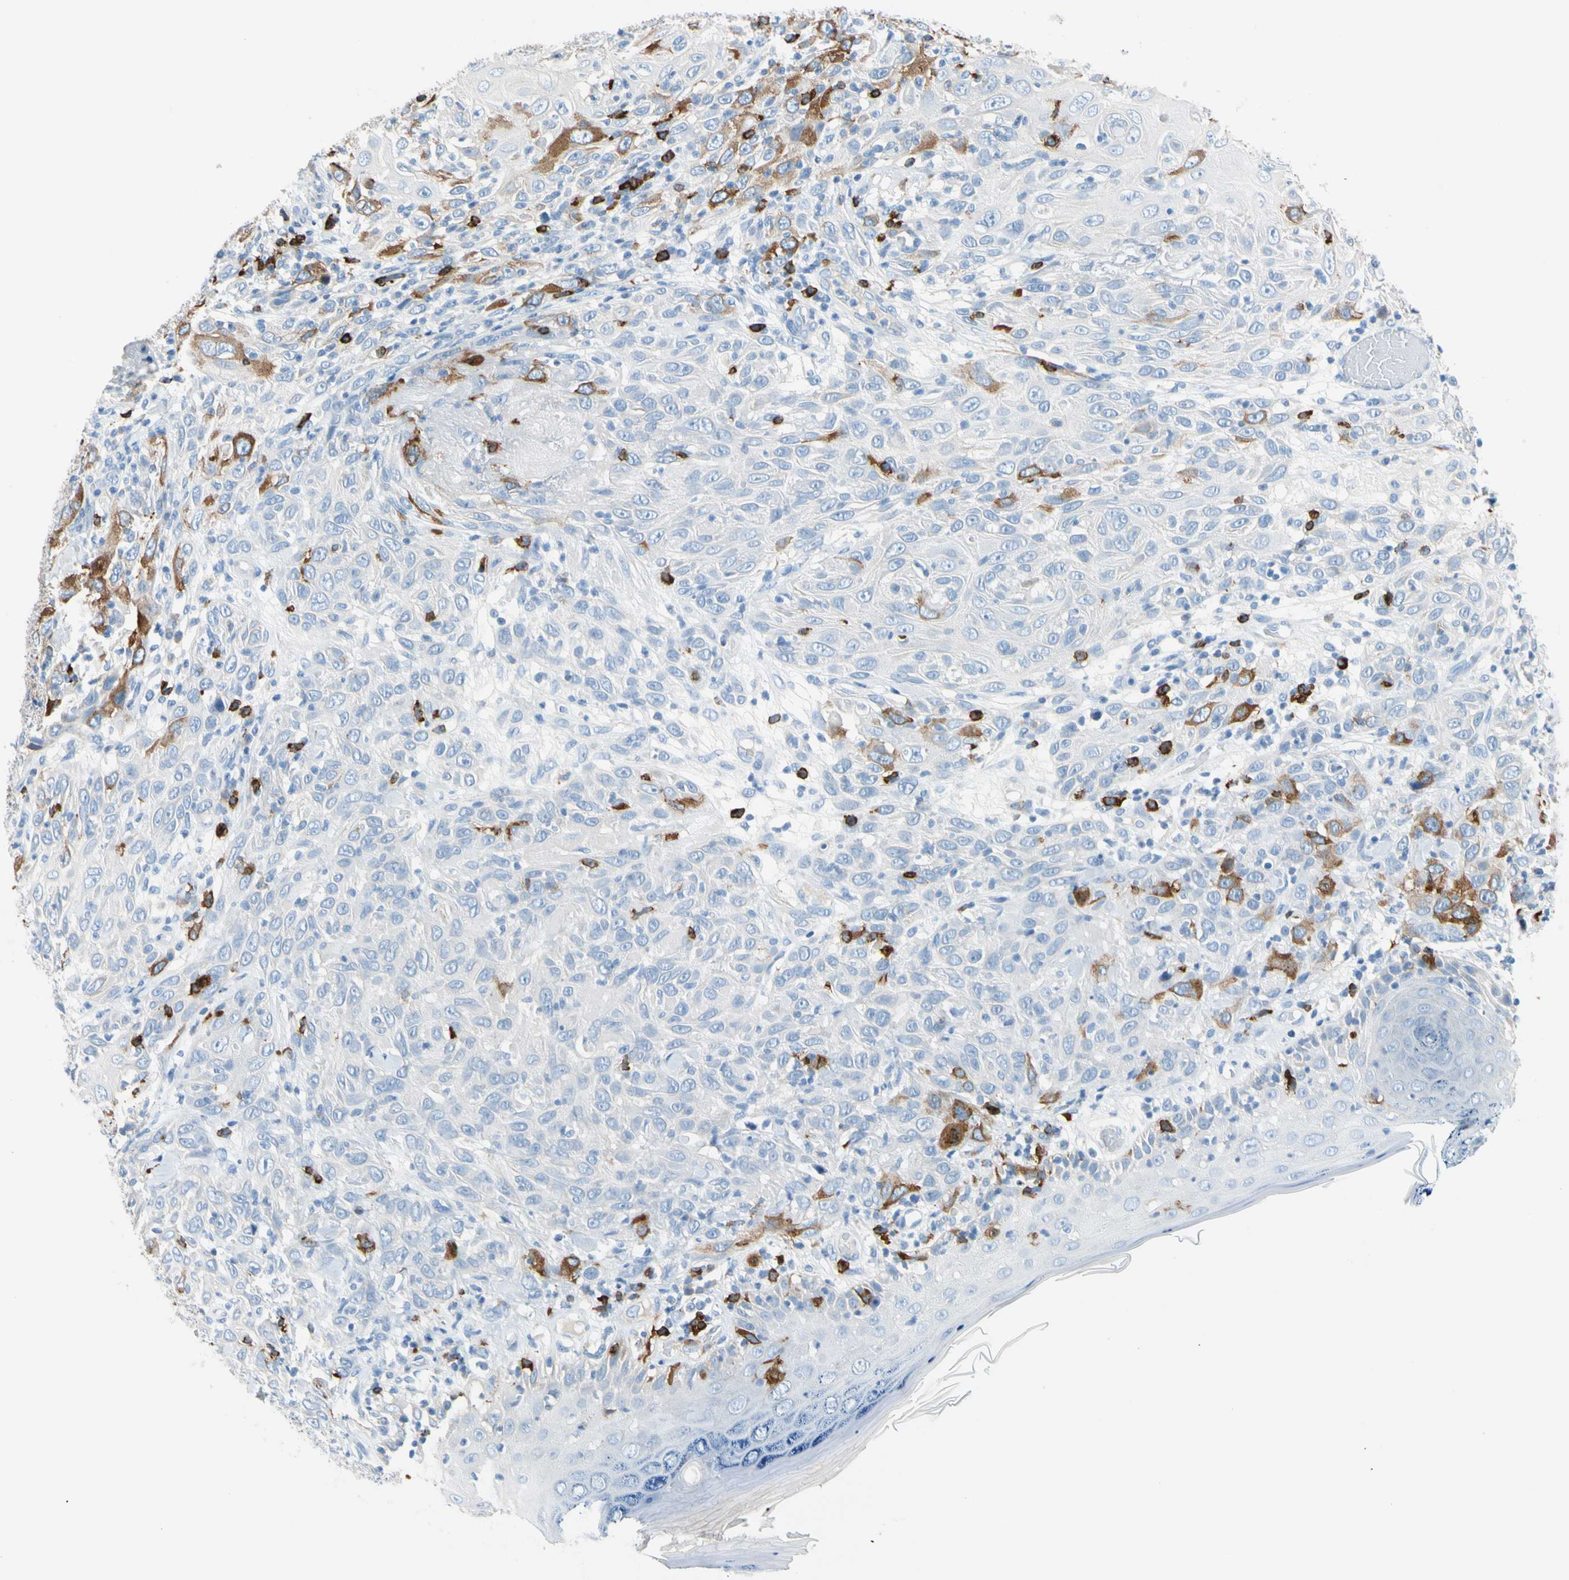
{"staining": {"intensity": "moderate", "quantity": "25%-75%", "location": "cytoplasmic/membranous"}, "tissue": "skin cancer", "cell_type": "Tumor cells", "image_type": "cancer", "snomed": [{"axis": "morphology", "description": "Squamous cell carcinoma, NOS"}, {"axis": "topography", "description": "Skin"}], "caption": "A brown stain highlights moderate cytoplasmic/membranous staining of a protein in human squamous cell carcinoma (skin) tumor cells.", "gene": "TACC3", "patient": {"sex": "female", "age": 88}}